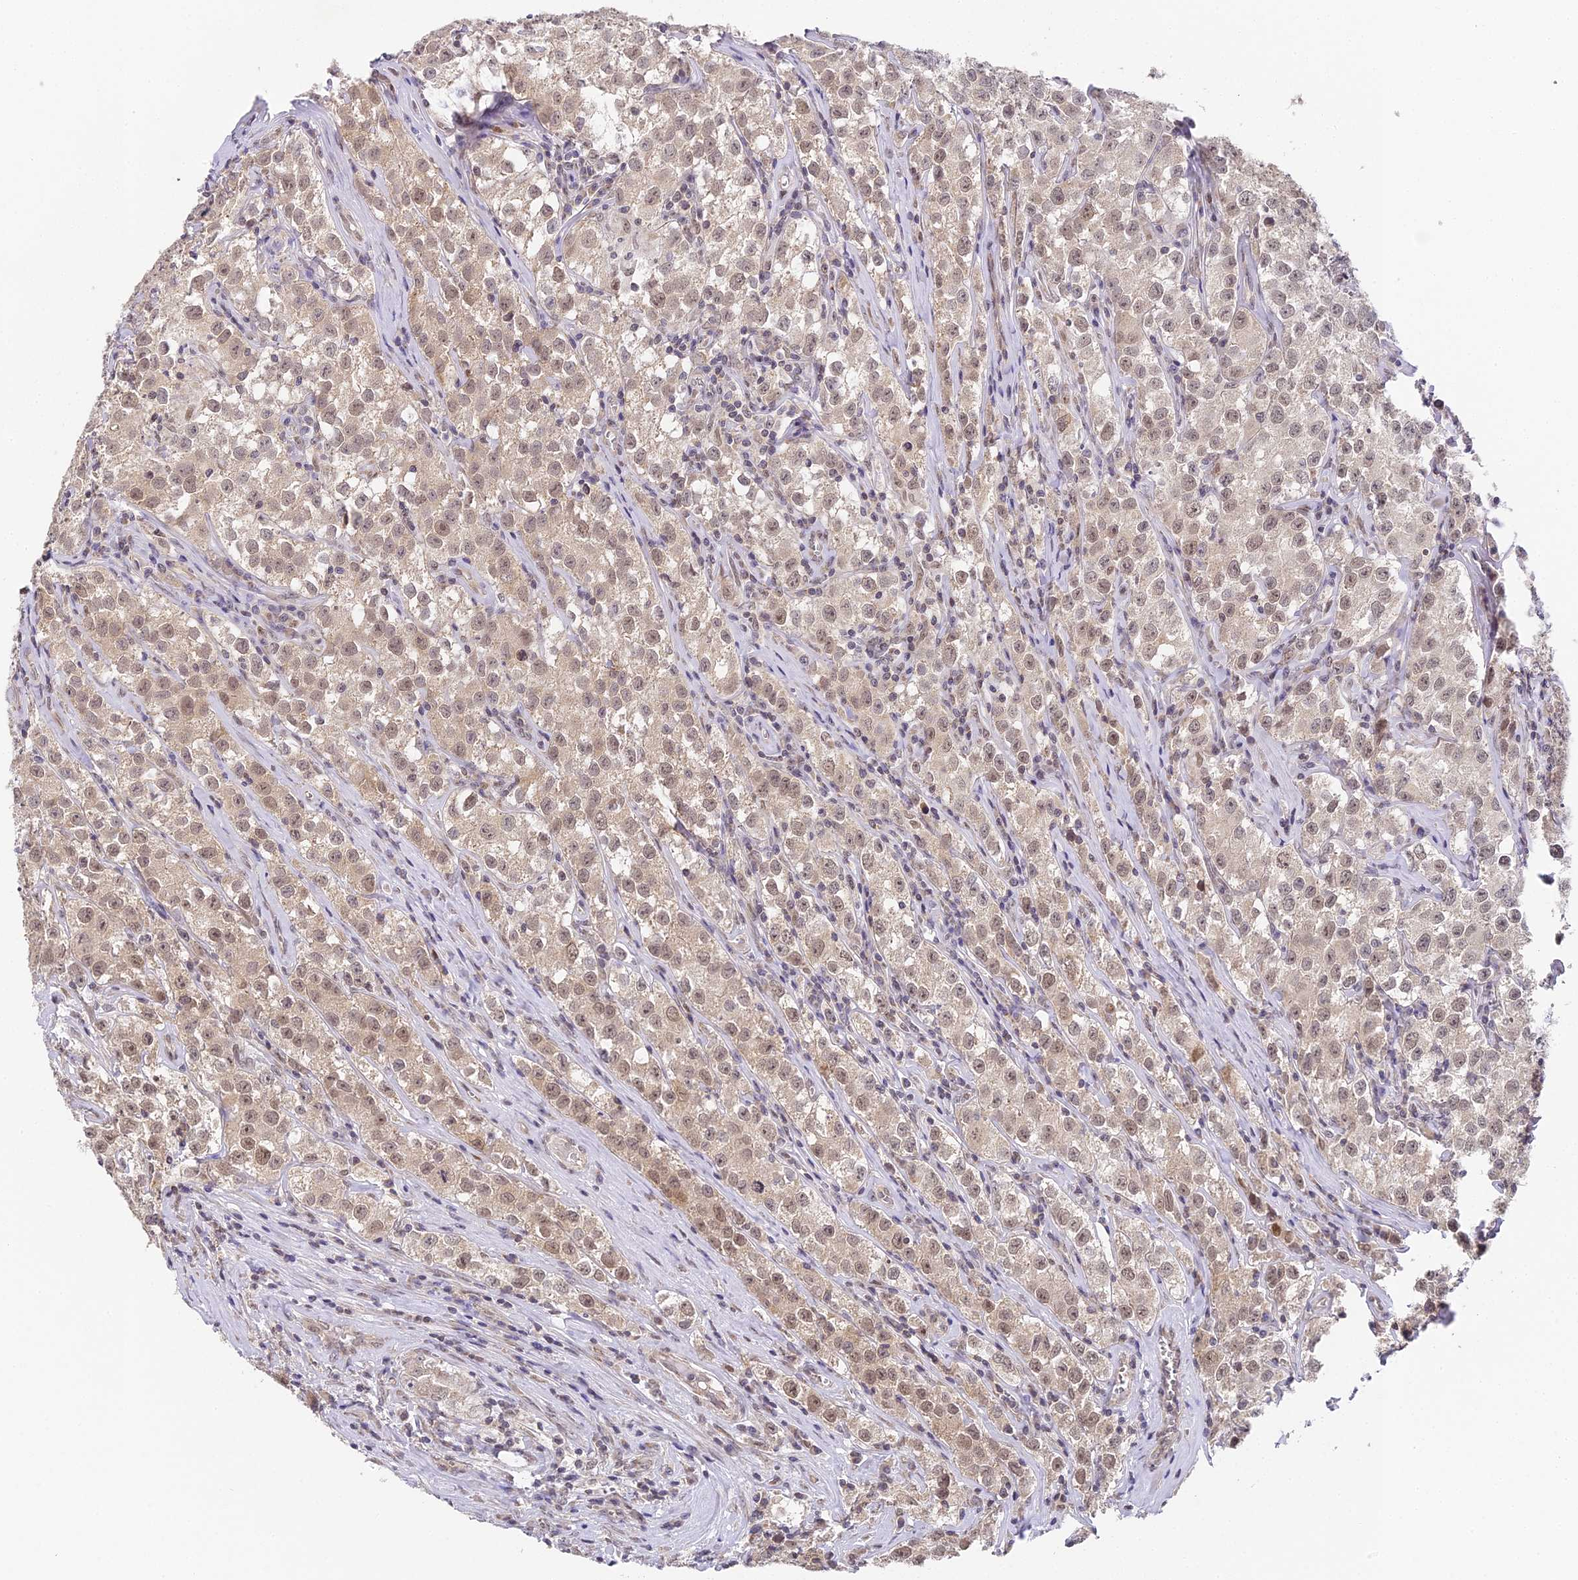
{"staining": {"intensity": "weak", "quantity": ">75%", "location": "nuclear"}, "tissue": "testis cancer", "cell_type": "Tumor cells", "image_type": "cancer", "snomed": [{"axis": "morphology", "description": "Seminoma, NOS"}, {"axis": "morphology", "description": "Carcinoma, Embryonal, NOS"}, {"axis": "topography", "description": "Testis"}], "caption": "Protein staining of testis cancer (seminoma) tissue reveals weak nuclear staining in about >75% of tumor cells.", "gene": "DNAAF10", "patient": {"sex": "male", "age": 43}}